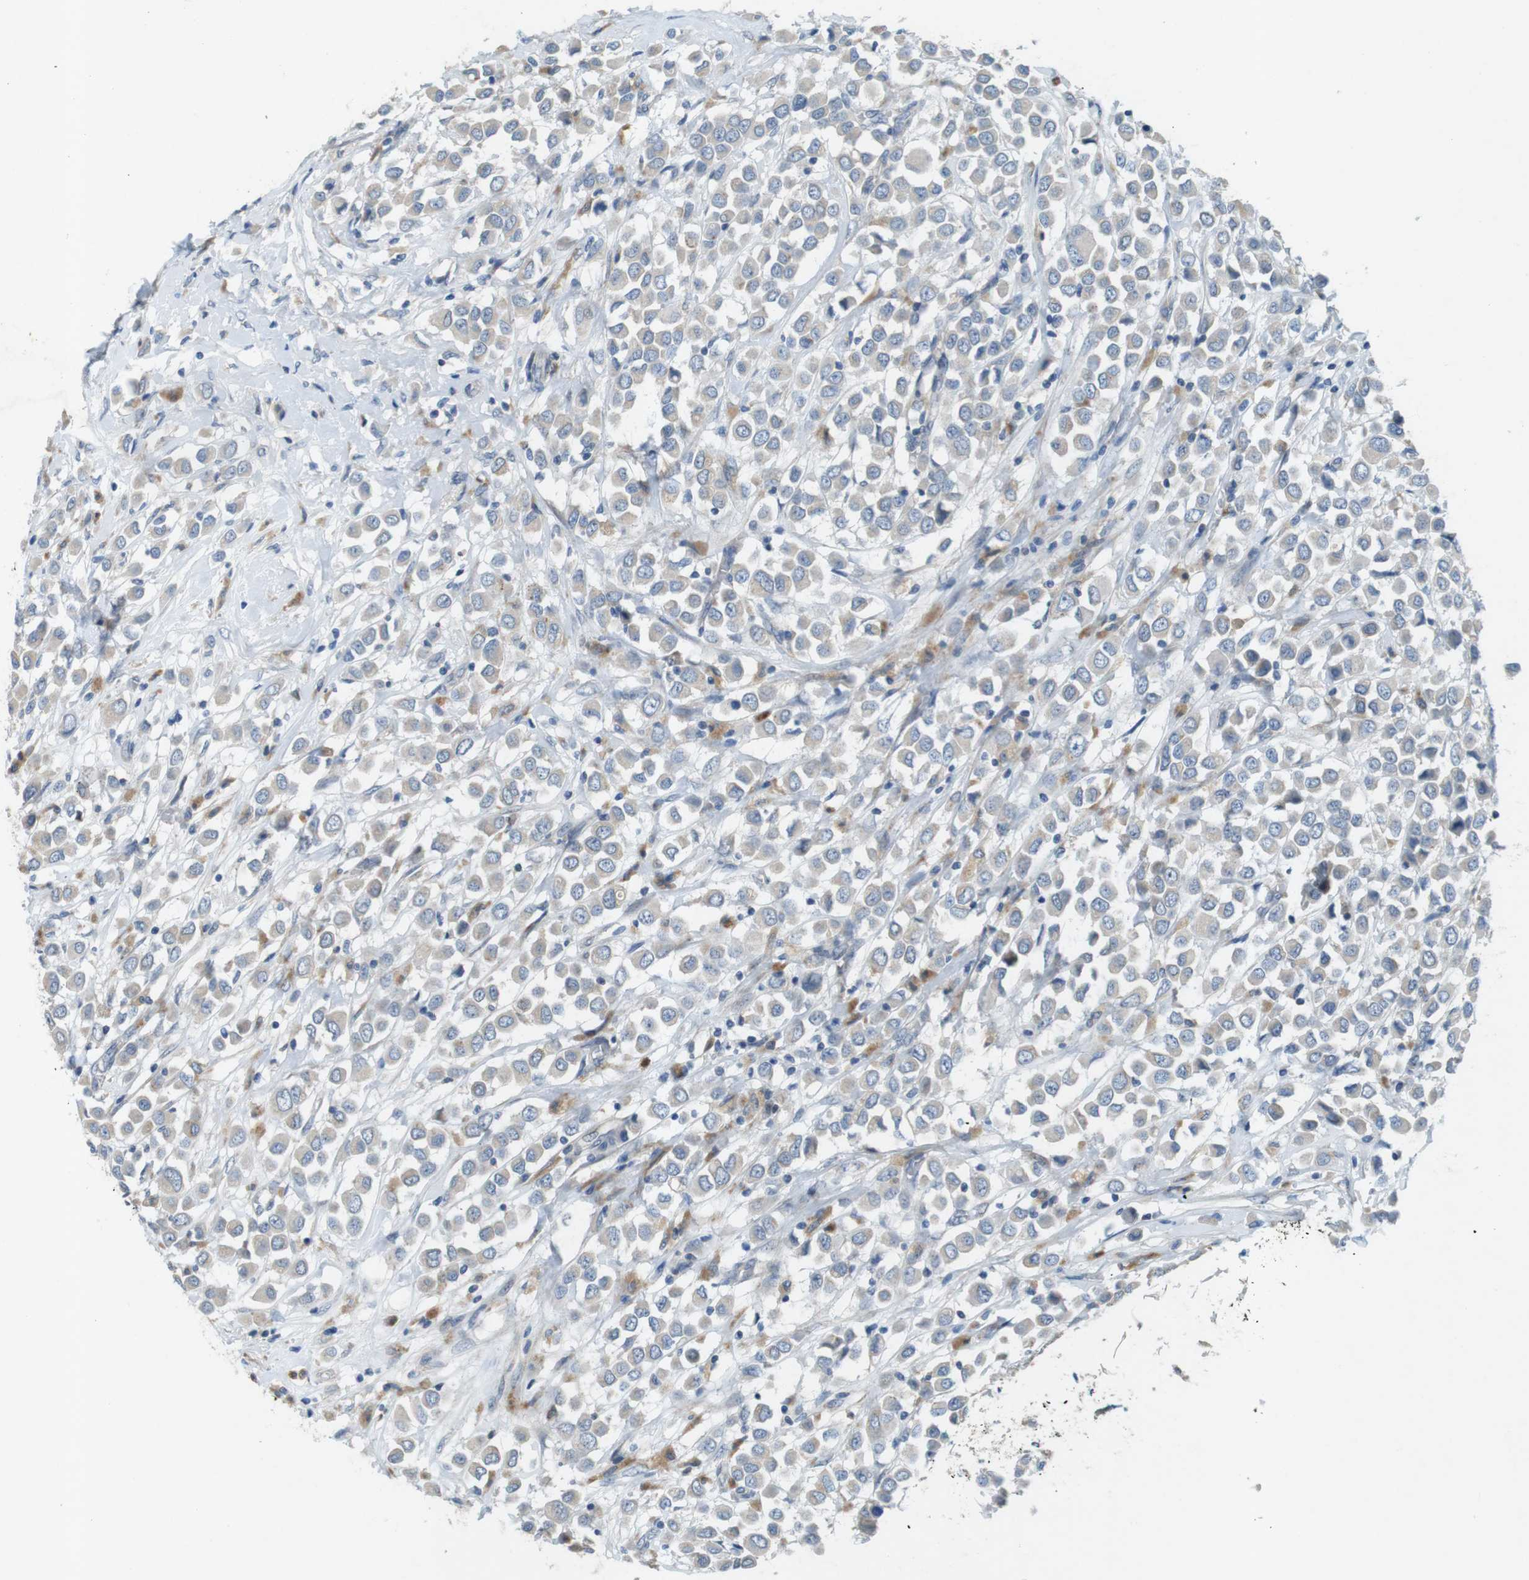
{"staining": {"intensity": "negative", "quantity": "none", "location": "none"}, "tissue": "breast cancer", "cell_type": "Tumor cells", "image_type": "cancer", "snomed": [{"axis": "morphology", "description": "Duct carcinoma"}, {"axis": "topography", "description": "Breast"}], "caption": "Human breast cancer (intraductal carcinoma) stained for a protein using immunohistochemistry (IHC) exhibits no staining in tumor cells.", "gene": "TYW1", "patient": {"sex": "female", "age": 61}}